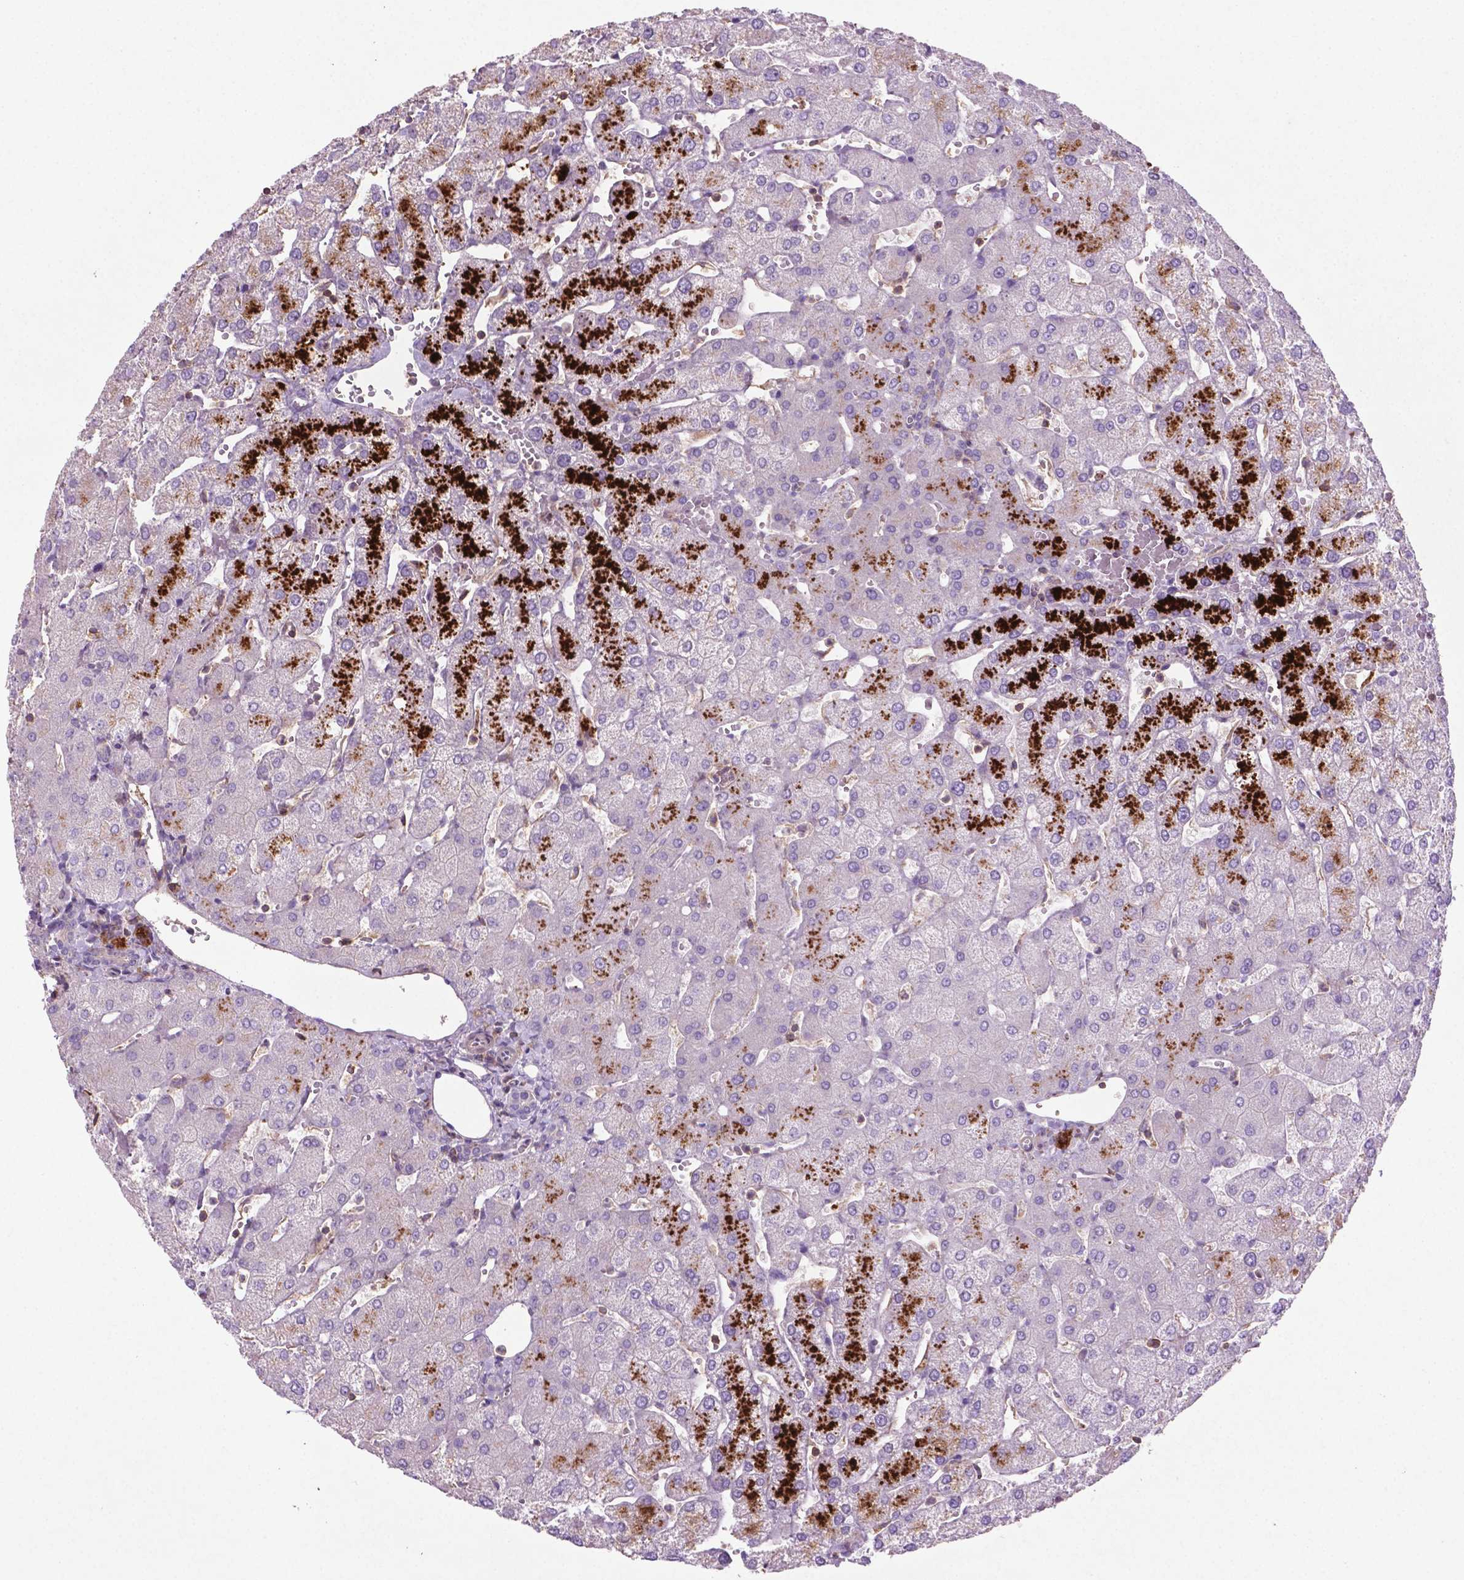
{"staining": {"intensity": "negative", "quantity": "none", "location": "none"}, "tissue": "liver", "cell_type": "Cholangiocytes", "image_type": "normal", "snomed": [{"axis": "morphology", "description": "Normal tissue, NOS"}, {"axis": "topography", "description": "Liver"}], "caption": "An immunohistochemistry image of normal liver is shown. There is no staining in cholangiocytes of liver.", "gene": "BMP4", "patient": {"sex": "female", "age": 54}}